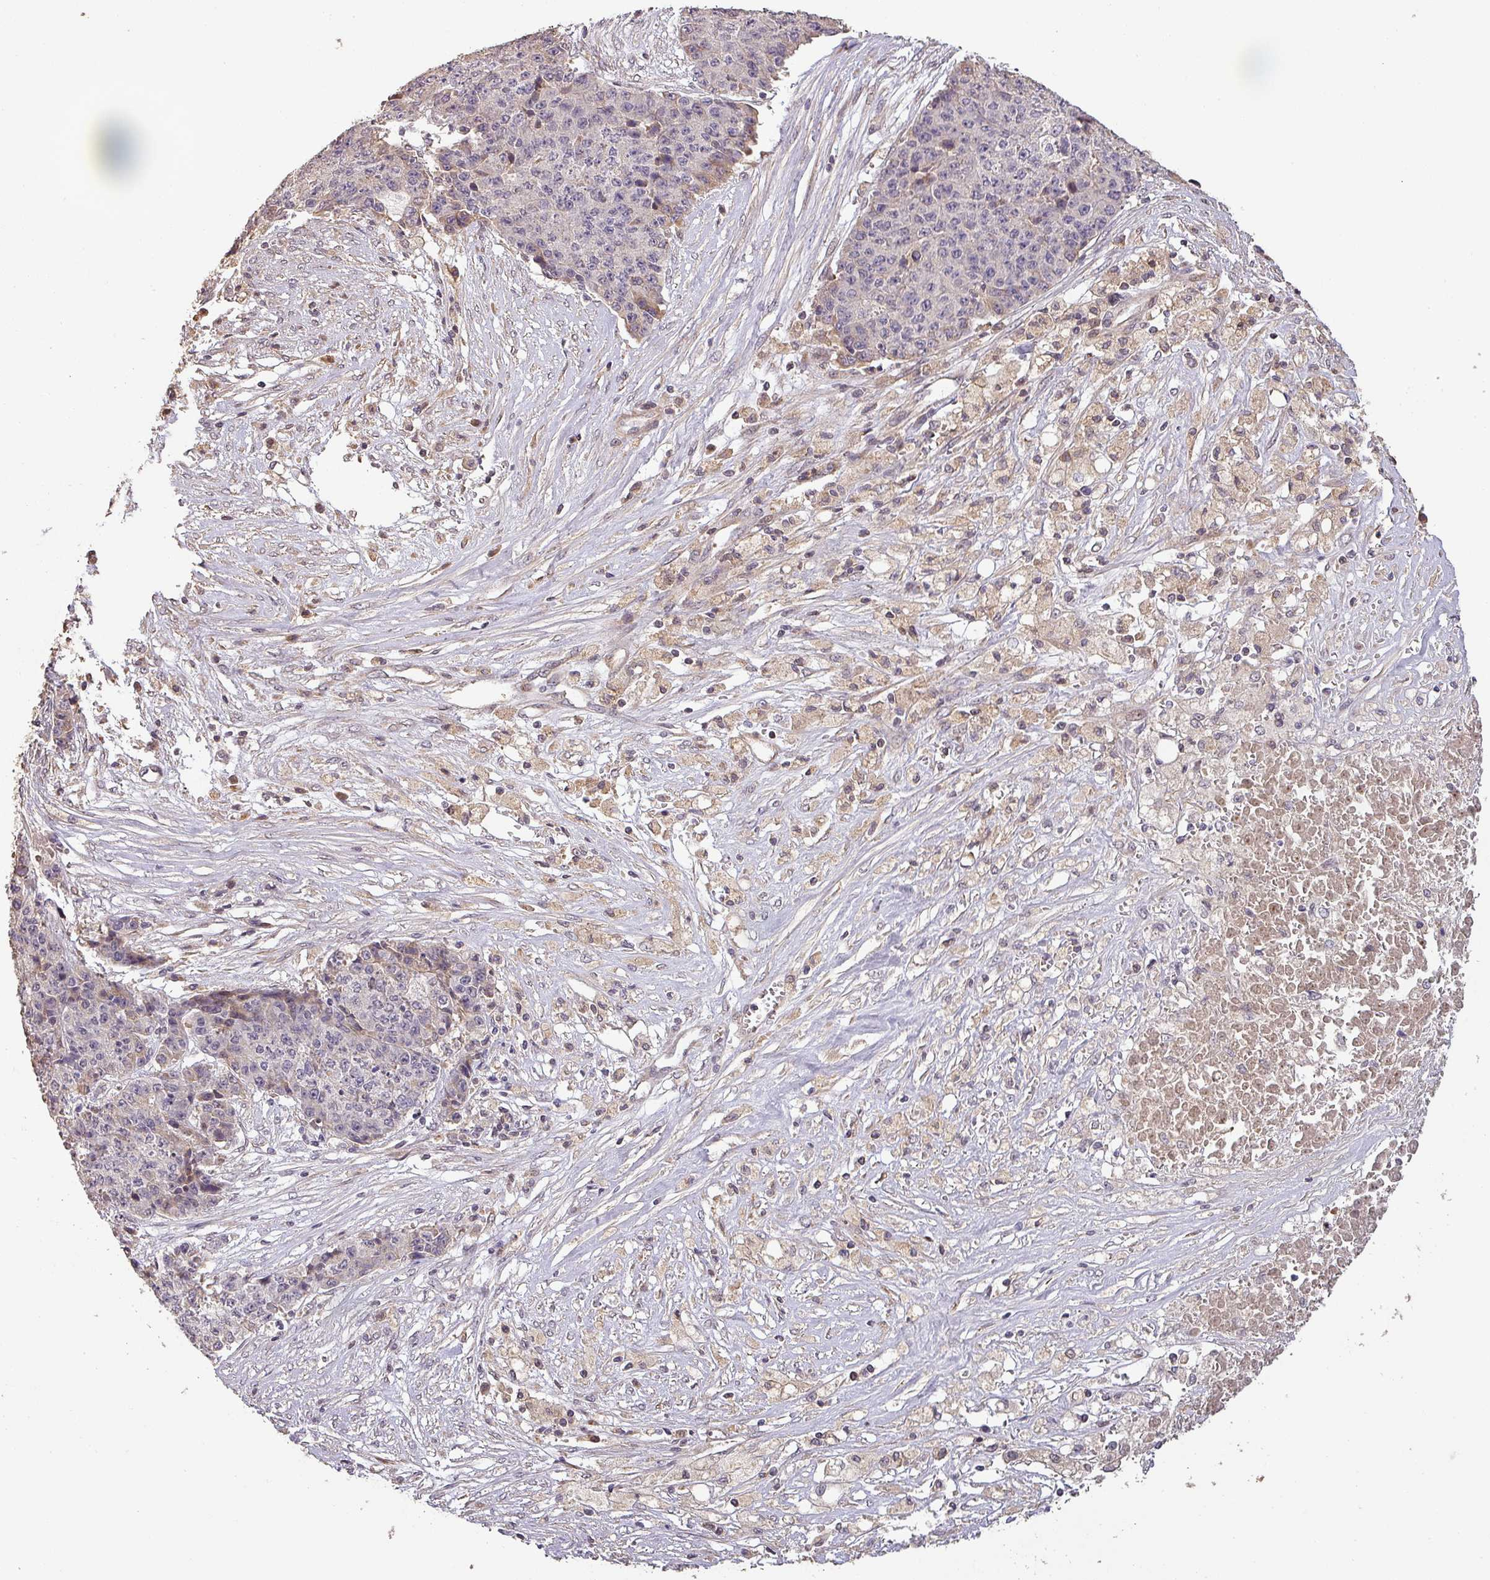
{"staining": {"intensity": "negative", "quantity": "none", "location": "none"}, "tissue": "ovarian cancer", "cell_type": "Tumor cells", "image_type": "cancer", "snomed": [{"axis": "morphology", "description": "Carcinoma, endometroid"}, {"axis": "topography", "description": "Ovary"}], "caption": "Ovarian cancer was stained to show a protein in brown. There is no significant expression in tumor cells. Brightfield microscopy of IHC stained with DAB (brown) and hematoxylin (blue), captured at high magnification.", "gene": "BPIFB3", "patient": {"sex": "female", "age": 42}}